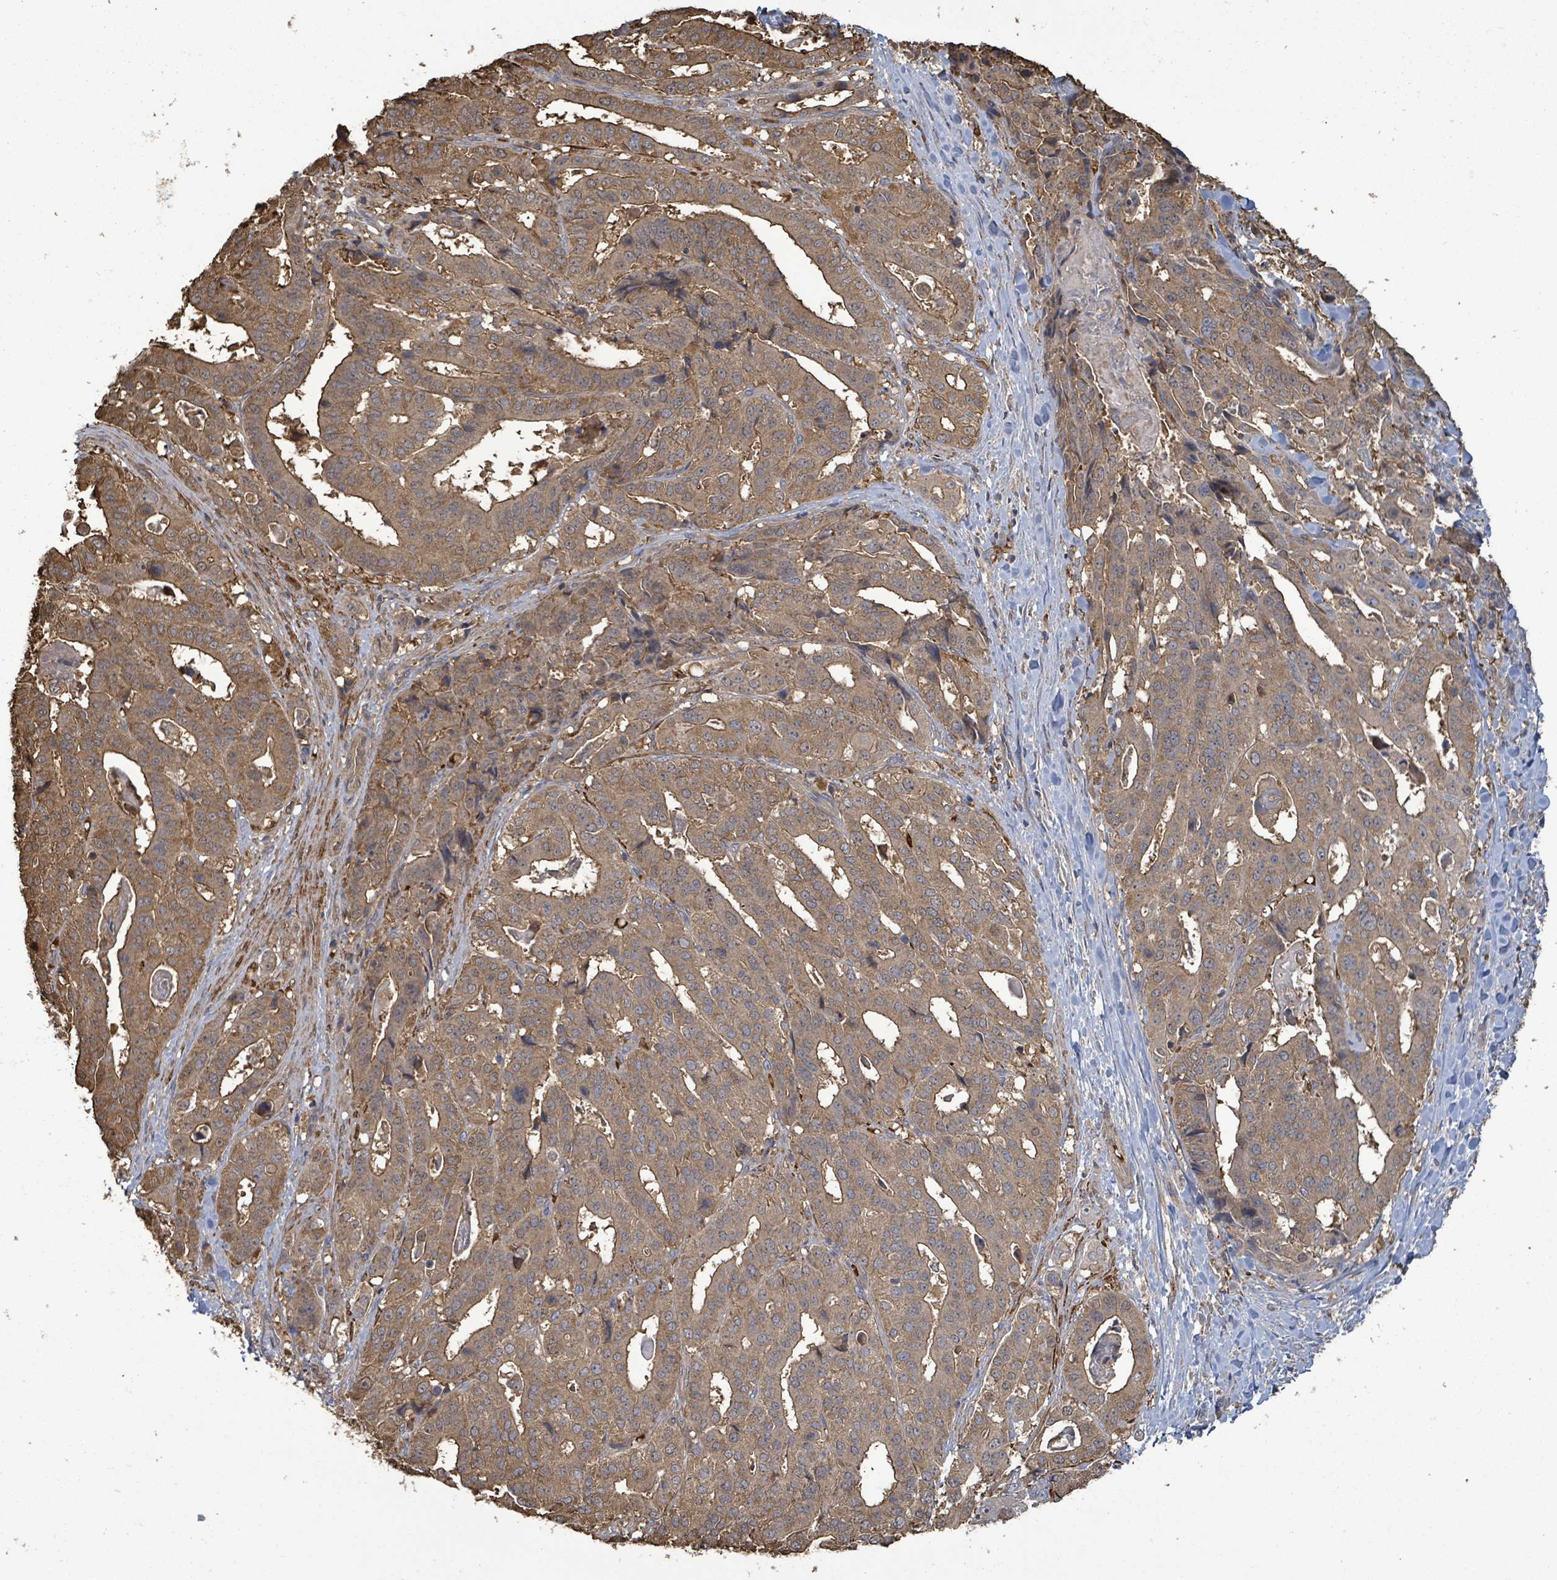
{"staining": {"intensity": "moderate", "quantity": ">75%", "location": "cytoplasmic/membranous"}, "tissue": "stomach cancer", "cell_type": "Tumor cells", "image_type": "cancer", "snomed": [{"axis": "morphology", "description": "Adenocarcinoma, NOS"}, {"axis": "topography", "description": "Stomach"}], "caption": "Brown immunohistochemical staining in human stomach cancer (adenocarcinoma) shows moderate cytoplasmic/membranous staining in approximately >75% of tumor cells.", "gene": "MAP3K6", "patient": {"sex": "male", "age": 48}}